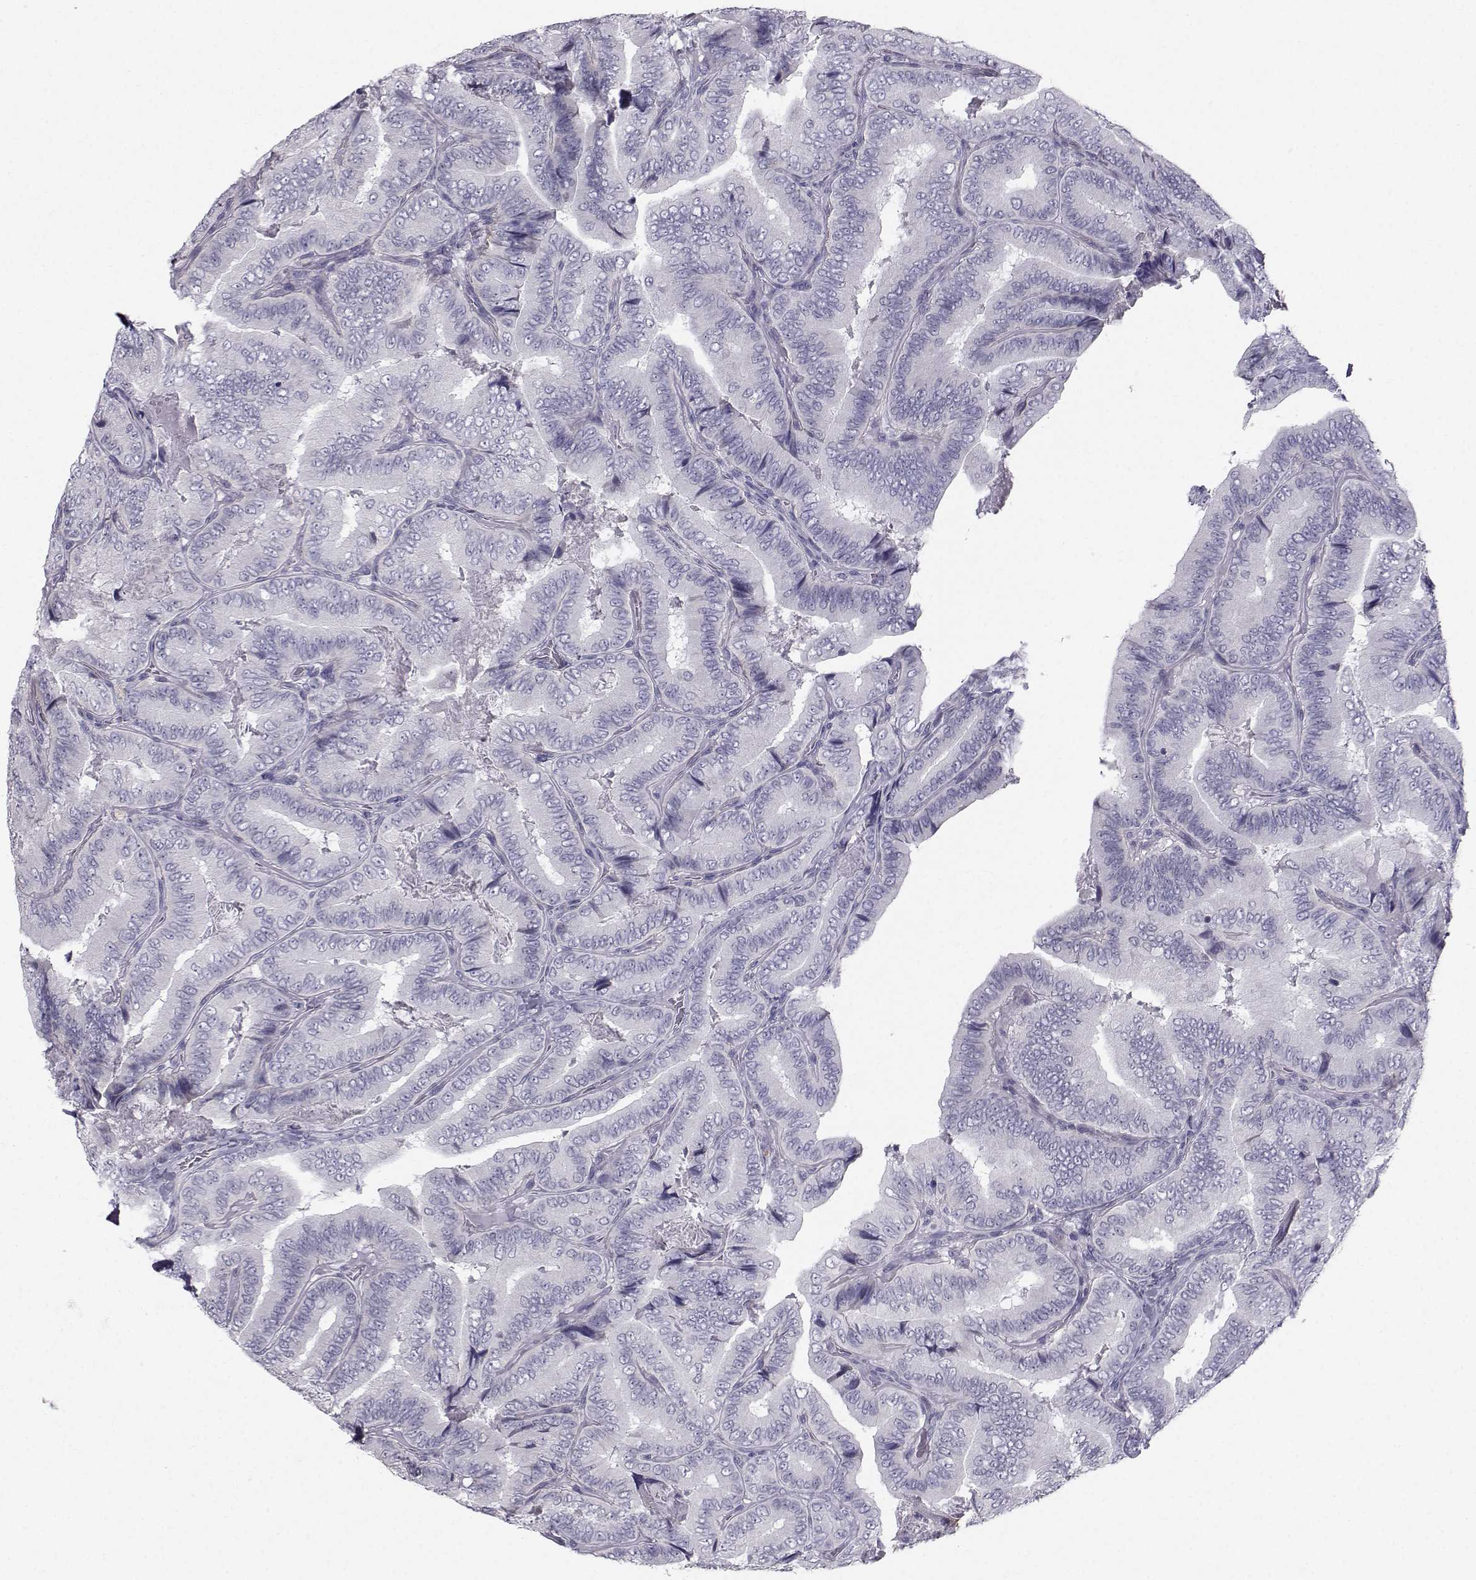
{"staining": {"intensity": "negative", "quantity": "none", "location": "none"}, "tissue": "thyroid cancer", "cell_type": "Tumor cells", "image_type": "cancer", "snomed": [{"axis": "morphology", "description": "Papillary adenocarcinoma, NOS"}, {"axis": "topography", "description": "Thyroid gland"}], "caption": "The immunohistochemistry (IHC) micrograph has no significant staining in tumor cells of thyroid papillary adenocarcinoma tissue.", "gene": "SPDYE4", "patient": {"sex": "male", "age": 61}}